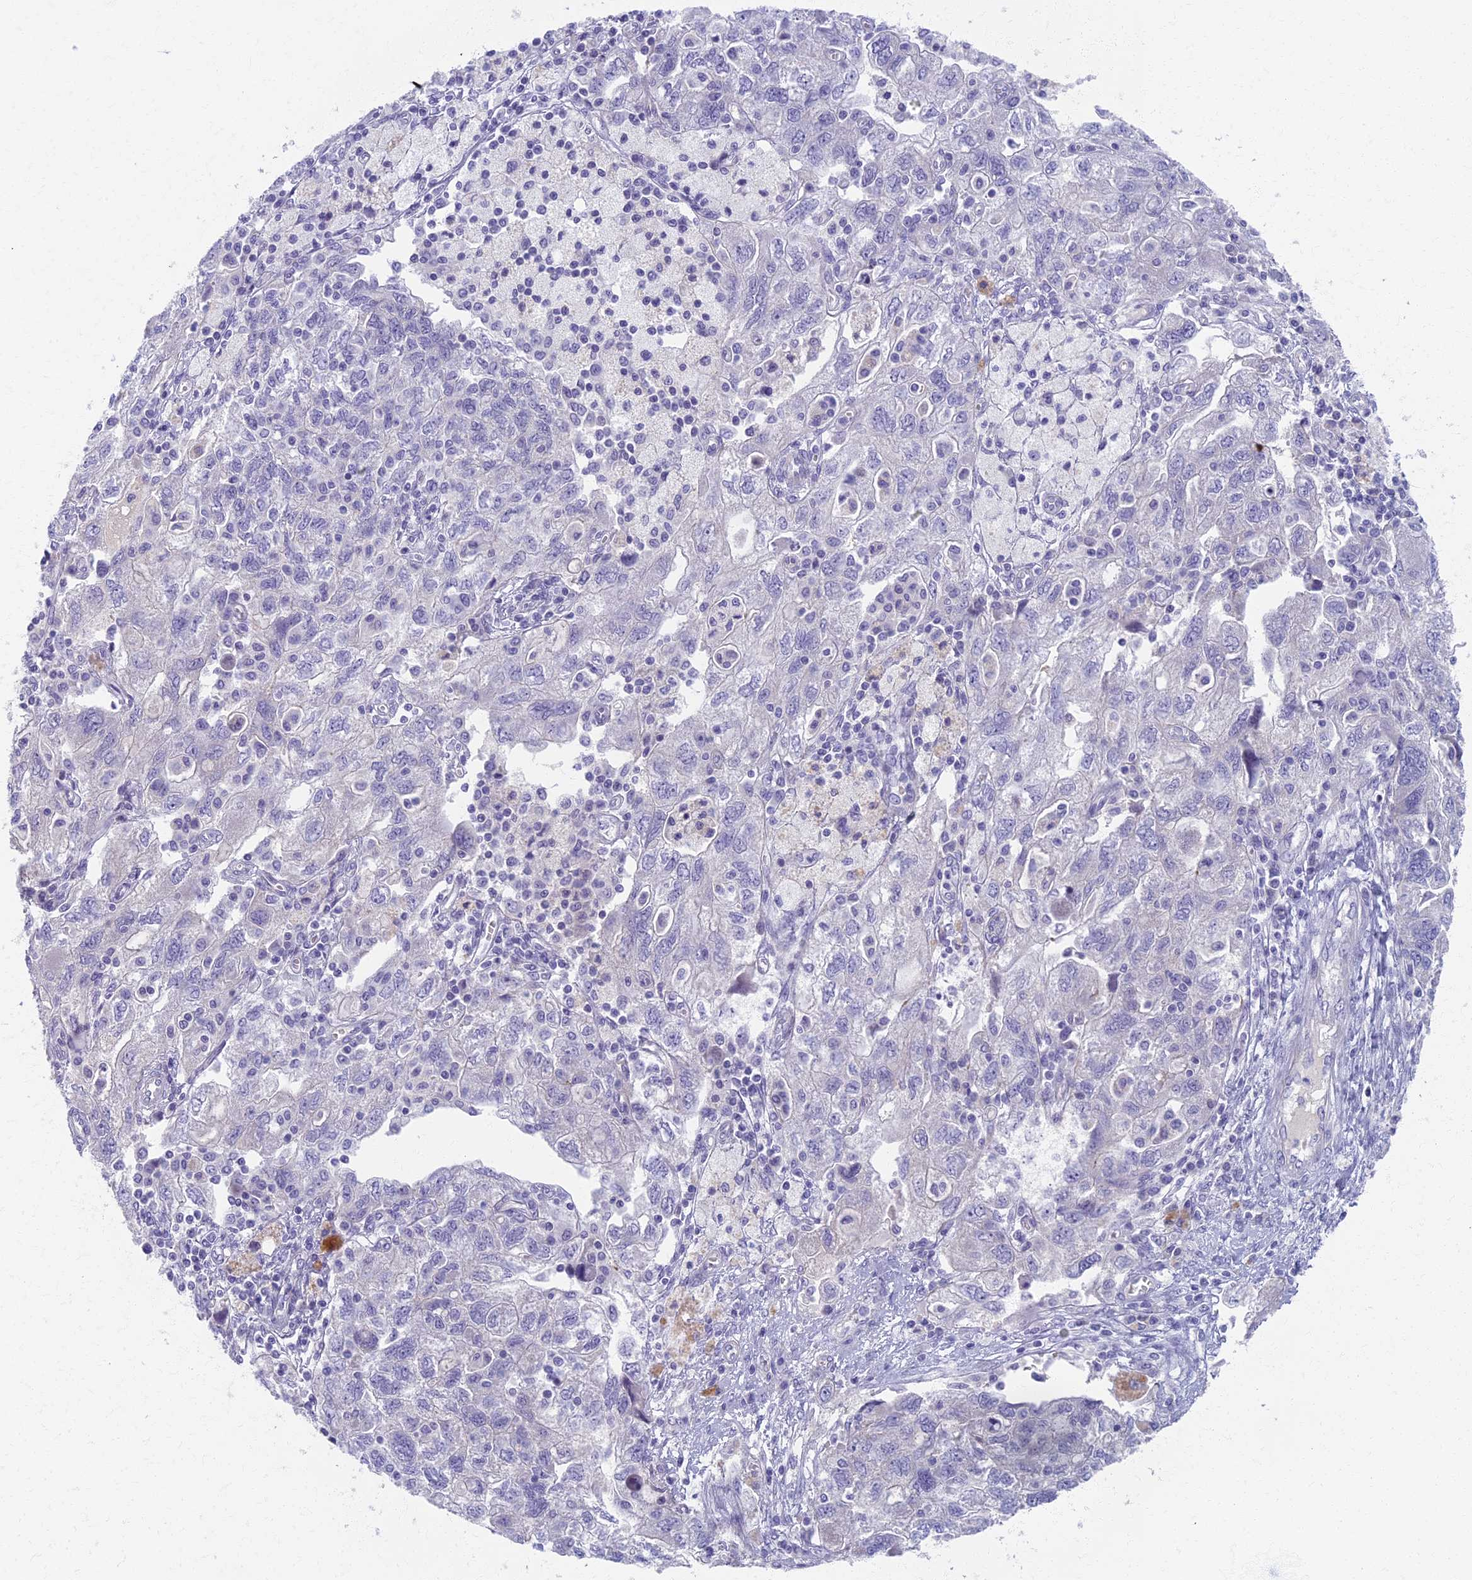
{"staining": {"intensity": "negative", "quantity": "none", "location": "none"}, "tissue": "ovarian cancer", "cell_type": "Tumor cells", "image_type": "cancer", "snomed": [{"axis": "morphology", "description": "Carcinoma, NOS"}, {"axis": "morphology", "description": "Cystadenocarcinoma, serous, NOS"}, {"axis": "topography", "description": "Ovary"}], "caption": "Photomicrograph shows no protein positivity in tumor cells of ovarian cancer tissue.", "gene": "AP4E1", "patient": {"sex": "female", "age": 69}}